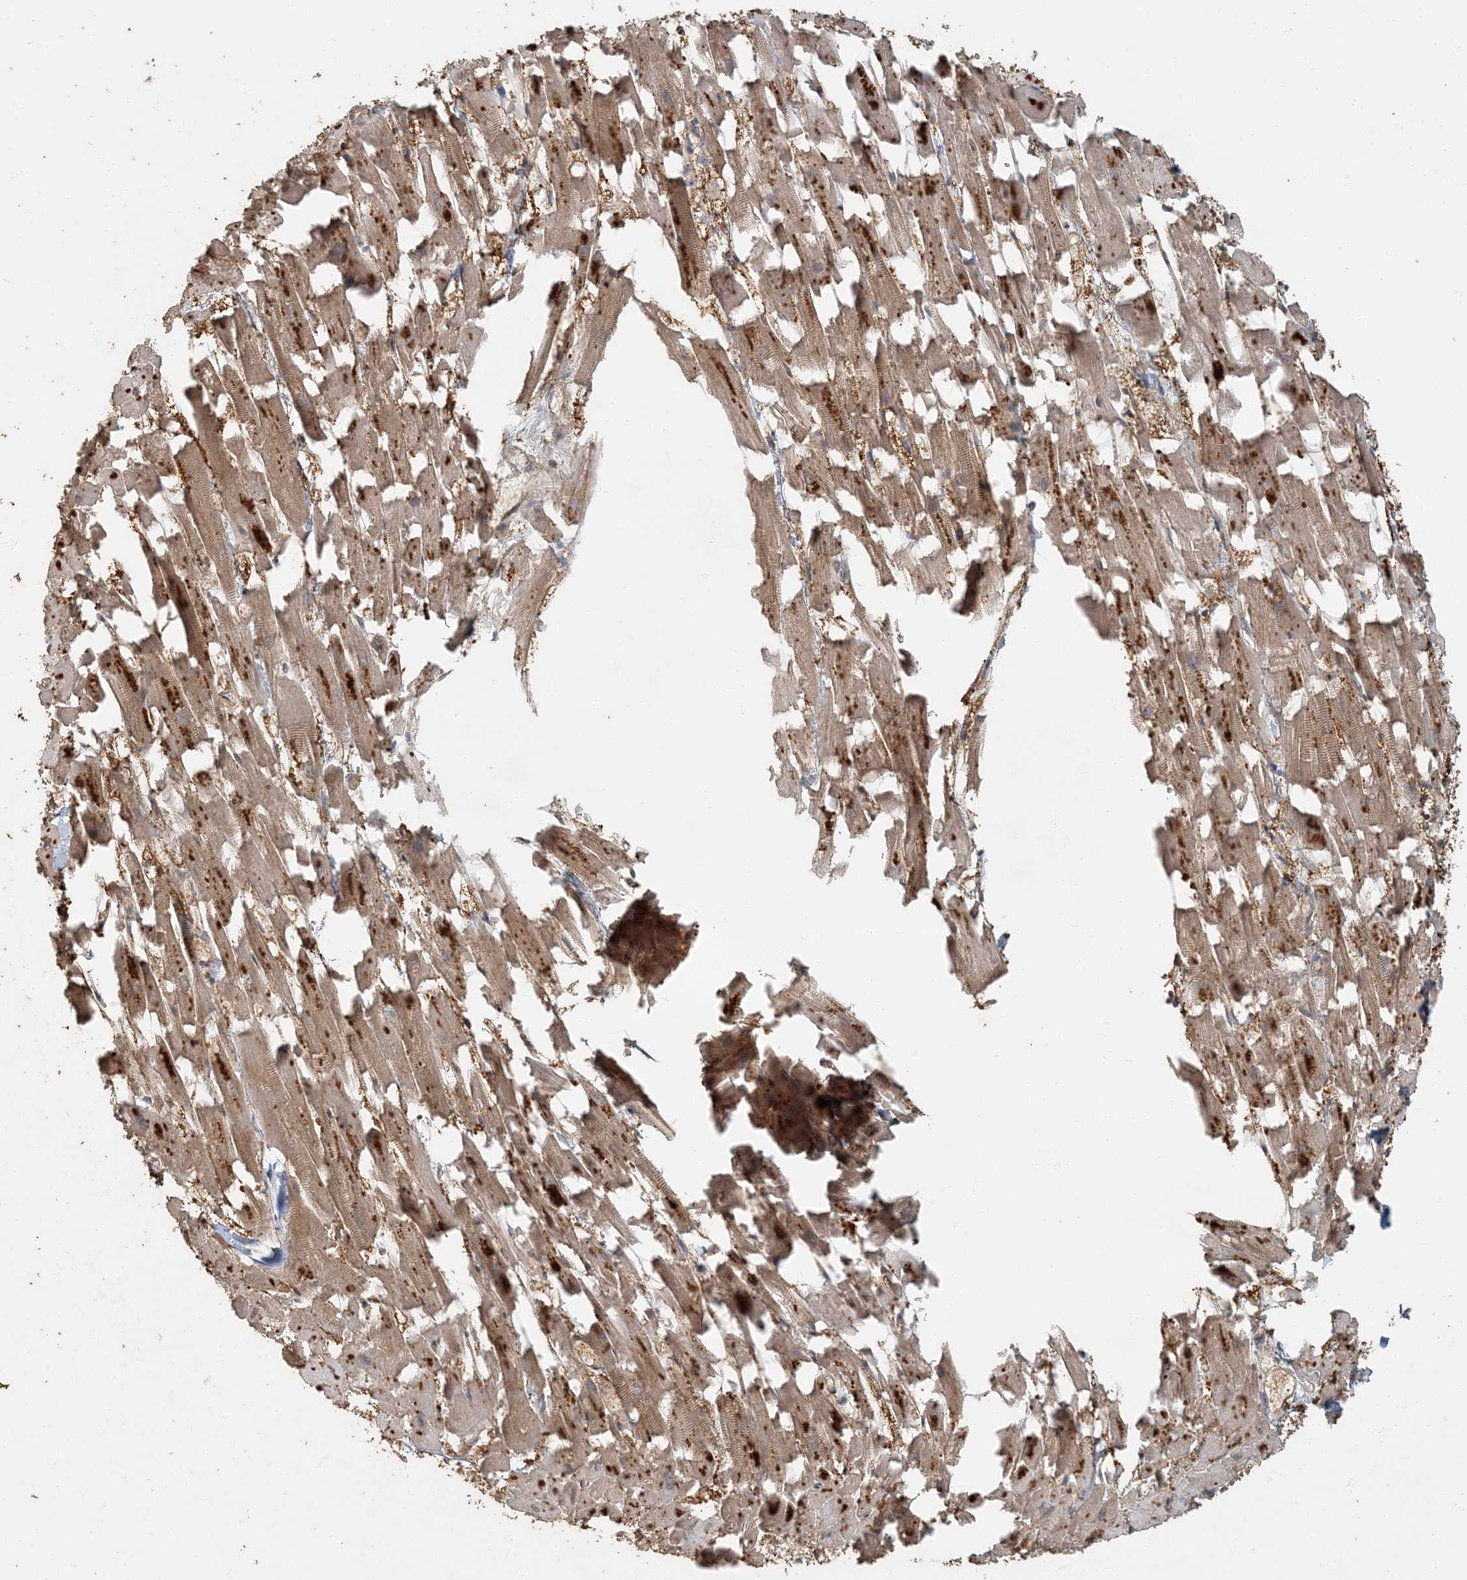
{"staining": {"intensity": "moderate", "quantity": ">75%", "location": "cytoplasmic/membranous"}, "tissue": "heart muscle", "cell_type": "Cardiomyocytes", "image_type": "normal", "snomed": [{"axis": "morphology", "description": "Normal tissue, NOS"}, {"axis": "topography", "description": "Heart"}], "caption": "This is an image of immunohistochemistry (IHC) staining of unremarkable heart muscle, which shows moderate expression in the cytoplasmic/membranous of cardiomyocytes.", "gene": "AK9", "patient": {"sex": "female", "age": 64}}